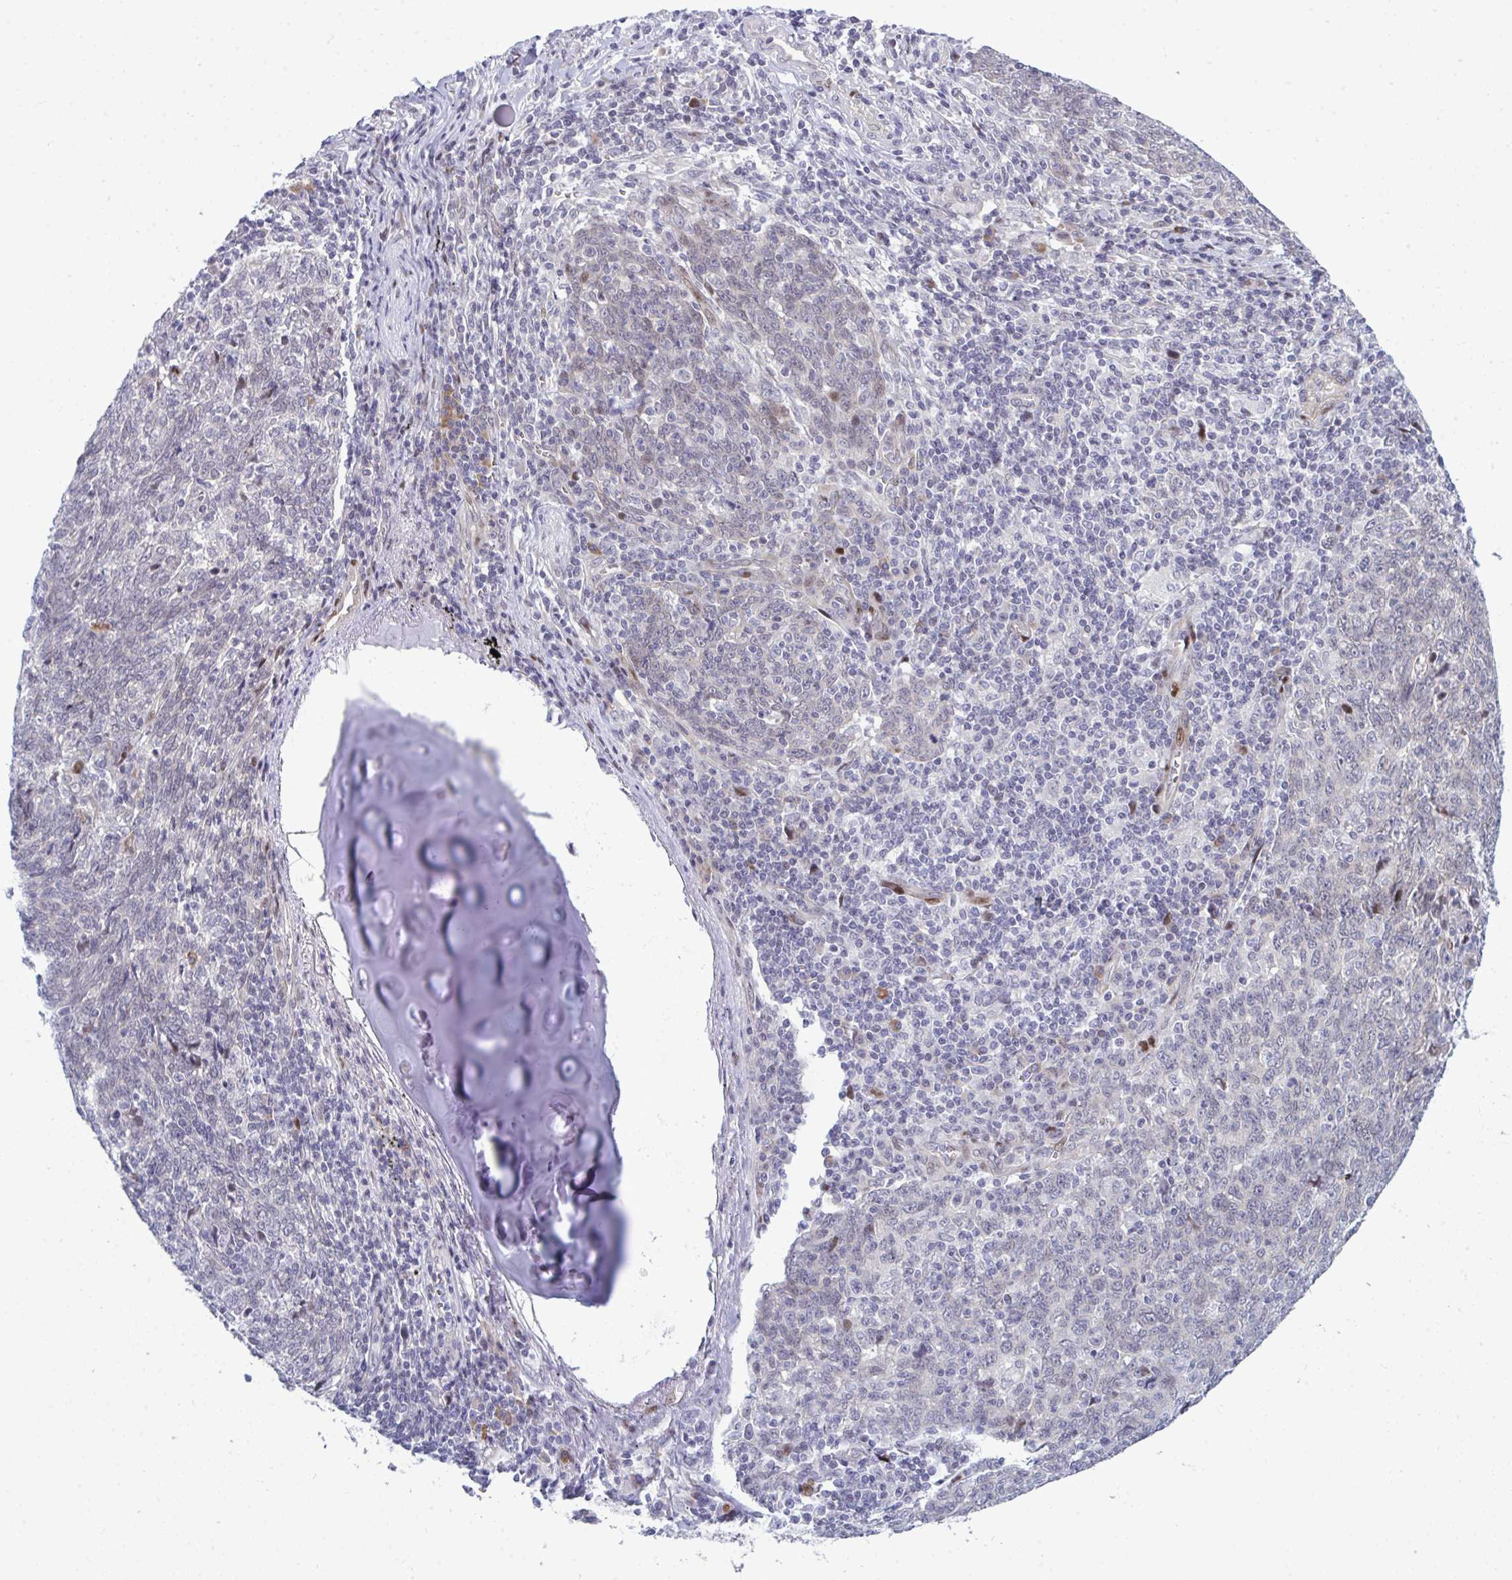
{"staining": {"intensity": "moderate", "quantity": "<25%", "location": "nuclear"}, "tissue": "lung cancer", "cell_type": "Tumor cells", "image_type": "cancer", "snomed": [{"axis": "morphology", "description": "Squamous cell carcinoma, NOS"}, {"axis": "topography", "description": "Lung"}], "caption": "There is low levels of moderate nuclear expression in tumor cells of squamous cell carcinoma (lung), as demonstrated by immunohistochemical staining (brown color).", "gene": "TAB1", "patient": {"sex": "female", "age": 72}}